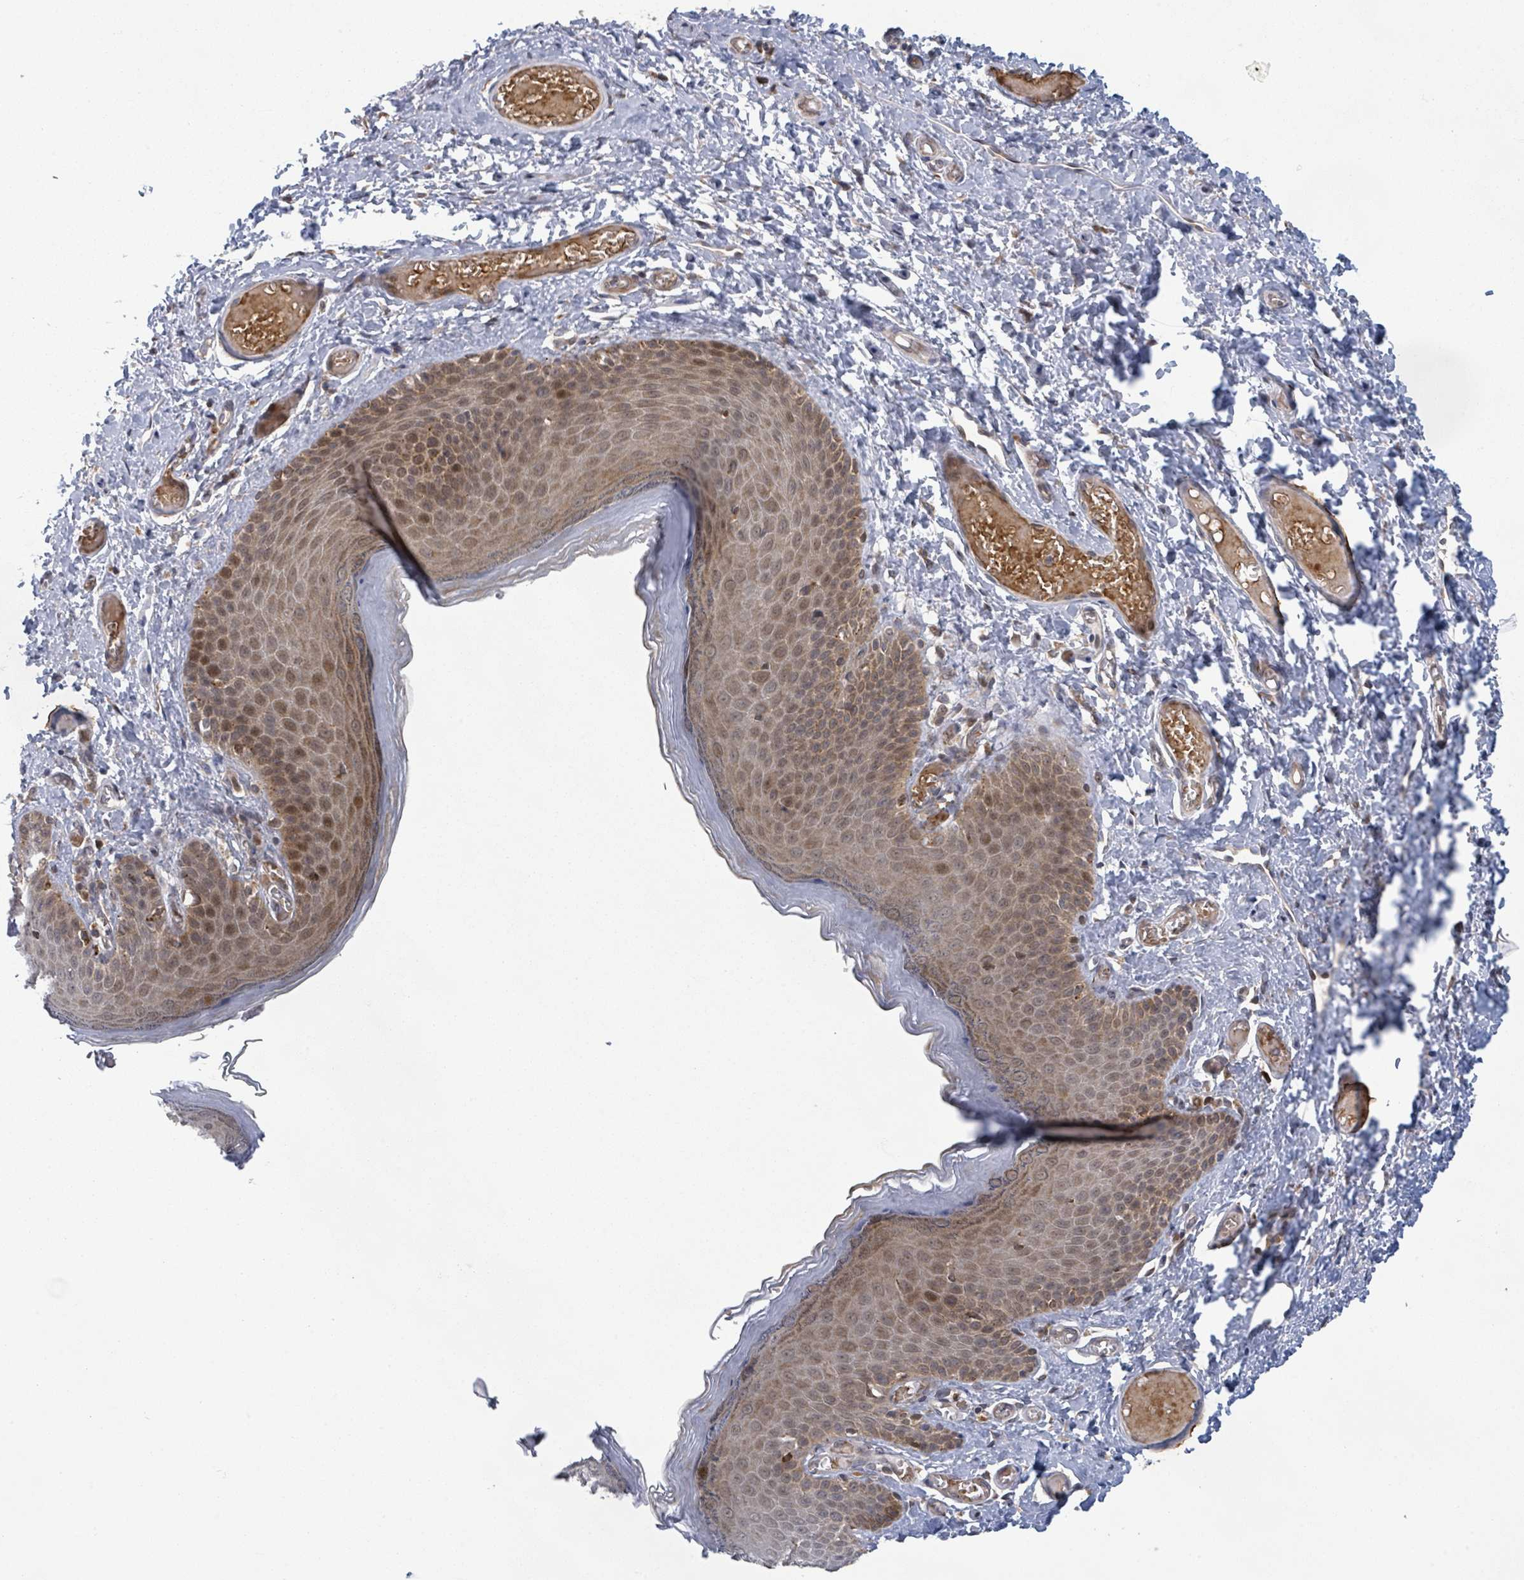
{"staining": {"intensity": "moderate", "quantity": ">75%", "location": "cytoplasmic/membranous,nuclear"}, "tissue": "skin", "cell_type": "Epidermal cells", "image_type": "normal", "snomed": [{"axis": "morphology", "description": "Normal tissue, NOS"}, {"axis": "topography", "description": "Anal"}], "caption": "Brown immunohistochemical staining in benign human skin shows moderate cytoplasmic/membranous,nuclear expression in approximately >75% of epidermal cells. The staining is performed using DAB brown chromogen to label protein expression. The nuclei are counter-stained blue using hematoxylin.", "gene": "SHROOM2", "patient": {"sex": "female", "age": 40}}